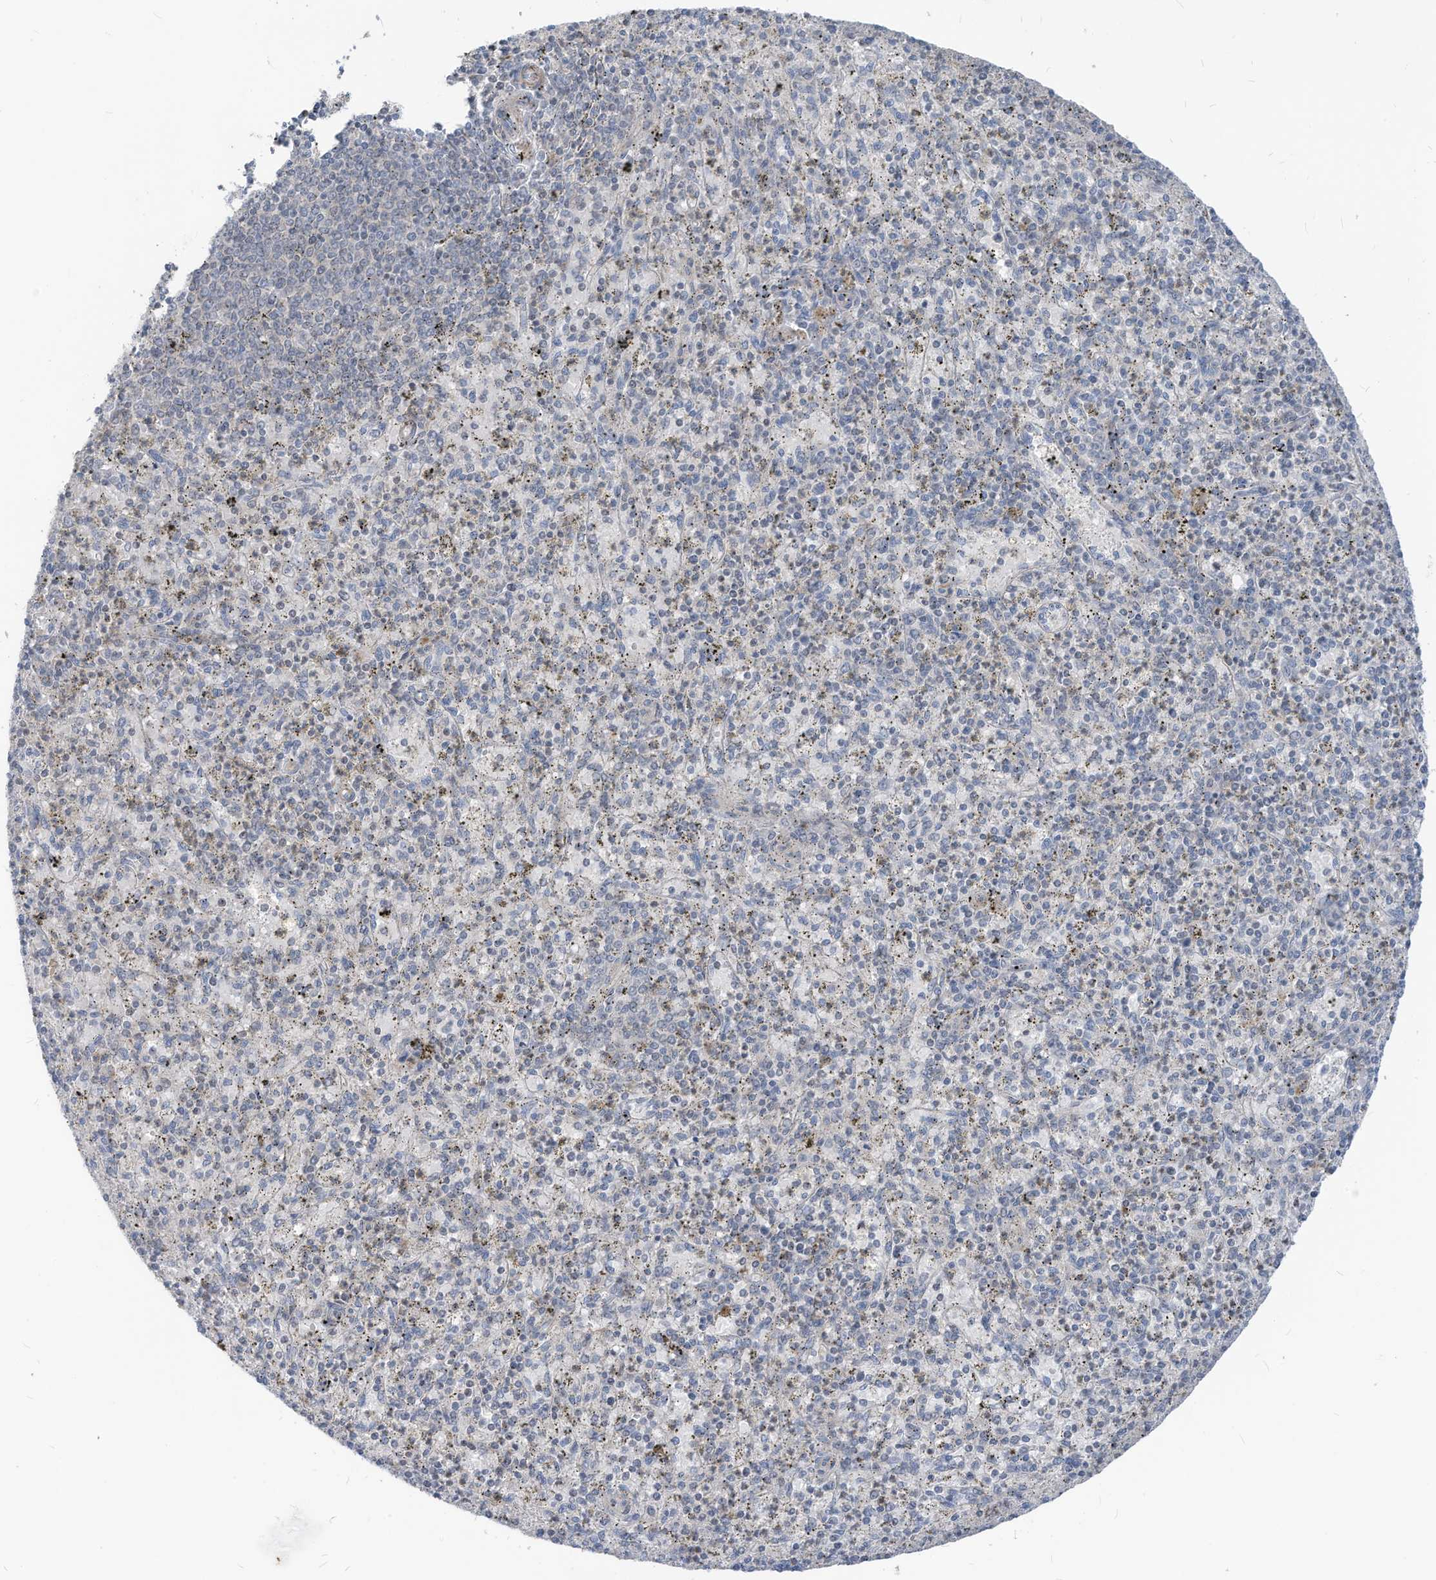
{"staining": {"intensity": "negative", "quantity": "none", "location": "none"}, "tissue": "spleen", "cell_type": "Cells in red pulp", "image_type": "normal", "snomed": [{"axis": "morphology", "description": "Normal tissue, NOS"}, {"axis": "topography", "description": "Spleen"}], "caption": "Image shows no significant protein positivity in cells in red pulp of unremarkable spleen. Brightfield microscopy of immunohistochemistry (IHC) stained with DAB (3,3'-diaminobenzidine) (brown) and hematoxylin (blue), captured at high magnification.", "gene": "GPATCH3", "patient": {"sex": "male", "age": 72}}